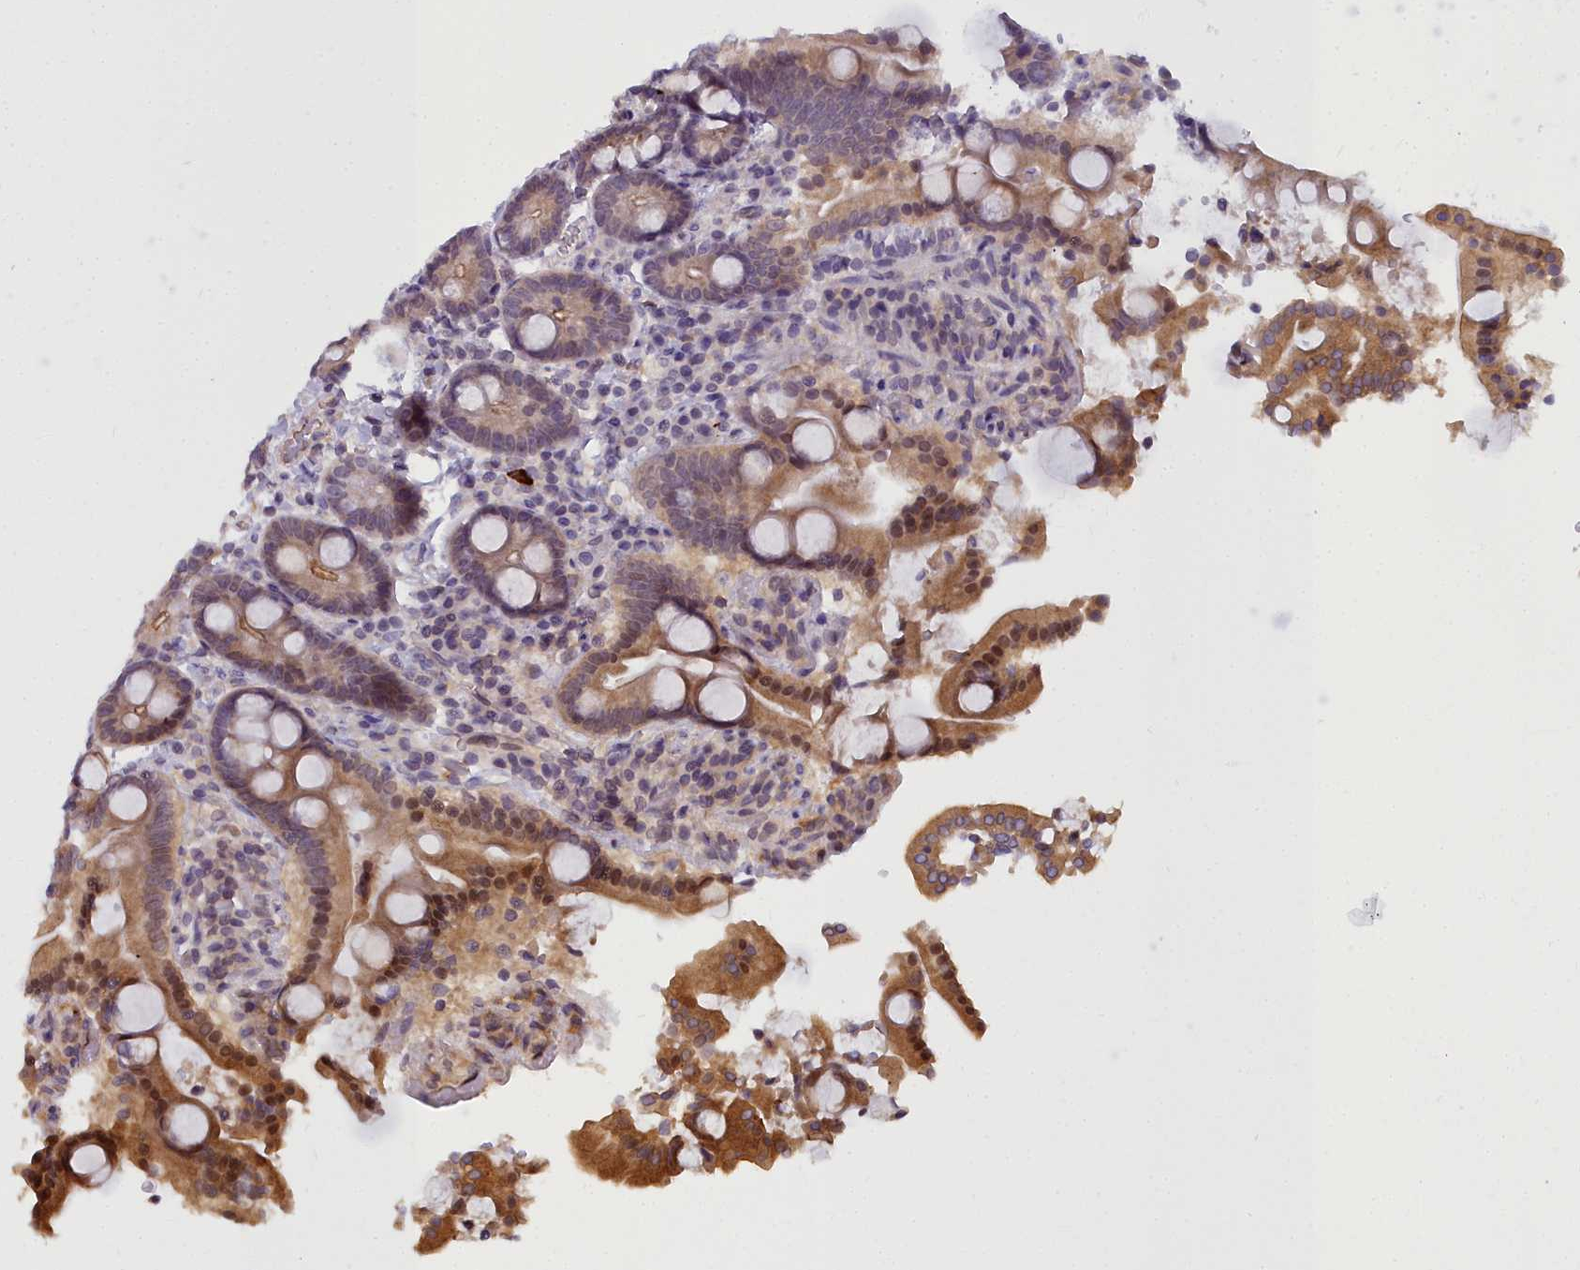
{"staining": {"intensity": "moderate", "quantity": "<25%", "location": "cytoplasmic/membranous,nuclear"}, "tissue": "duodenum", "cell_type": "Glandular cells", "image_type": "normal", "snomed": [{"axis": "morphology", "description": "Normal tissue, NOS"}, {"axis": "topography", "description": "Duodenum"}], "caption": "Protein expression by immunohistochemistry (IHC) displays moderate cytoplasmic/membranous,nuclear positivity in about <25% of glandular cells in unremarkable duodenum.", "gene": "GLYATL3", "patient": {"sex": "male", "age": 55}}